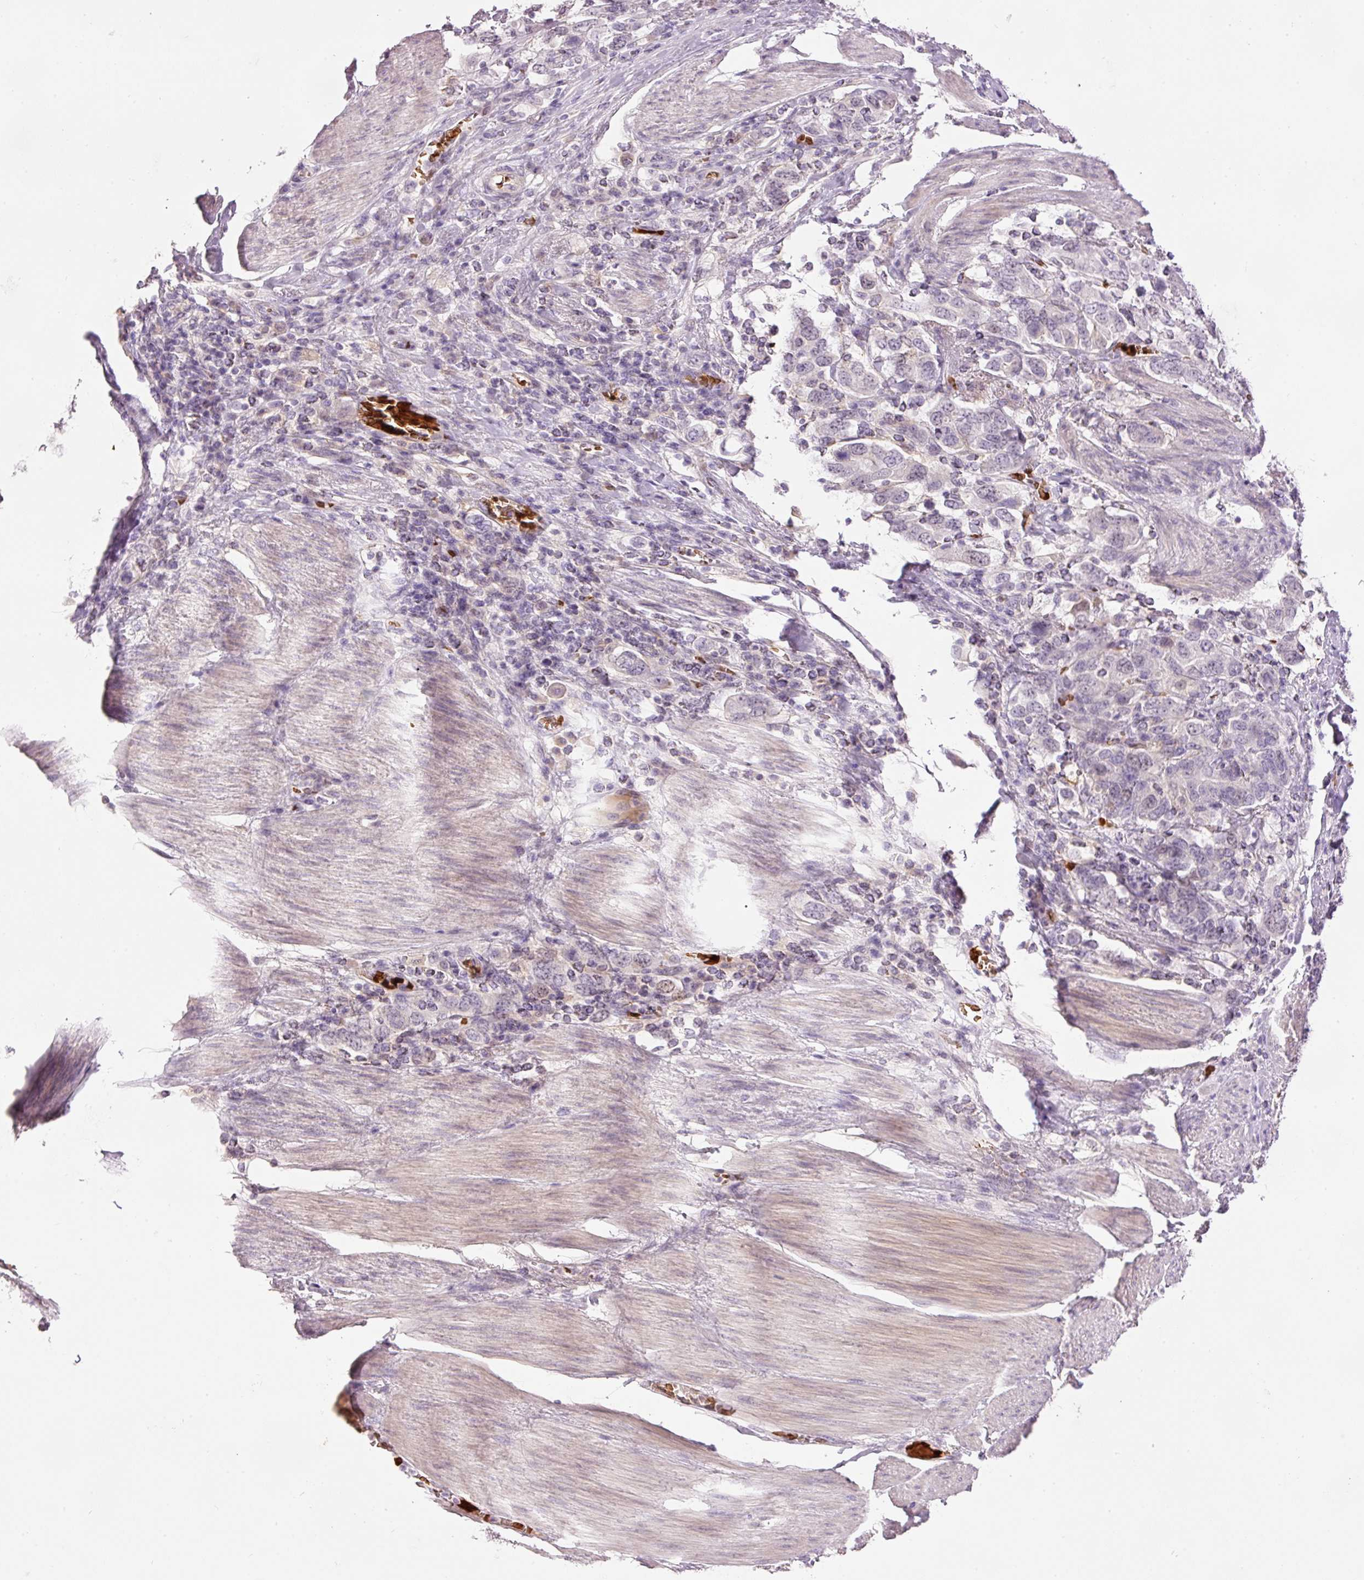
{"staining": {"intensity": "weak", "quantity": "<25%", "location": "nuclear"}, "tissue": "stomach cancer", "cell_type": "Tumor cells", "image_type": "cancer", "snomed": [{"axis": "morphology", "description": "Adenocarcinoma, NOS"}, {"axis": "topography", "description": "Stomach, upper"}, {"axis": "topography", "description": "Stomach"}], "caption": "DAB (3,3'-diaminobenzidine) immunohistochemical staining of human stomach cancer reveals no significant expression in tumor cells. Brightfield microscopy of immunohistochemistry stained with DAB (brown) and hematoxylin (blue), captured at high magnification.", "gene": "LY6G6D", "patient": {"sex": "male", "age": 62}}